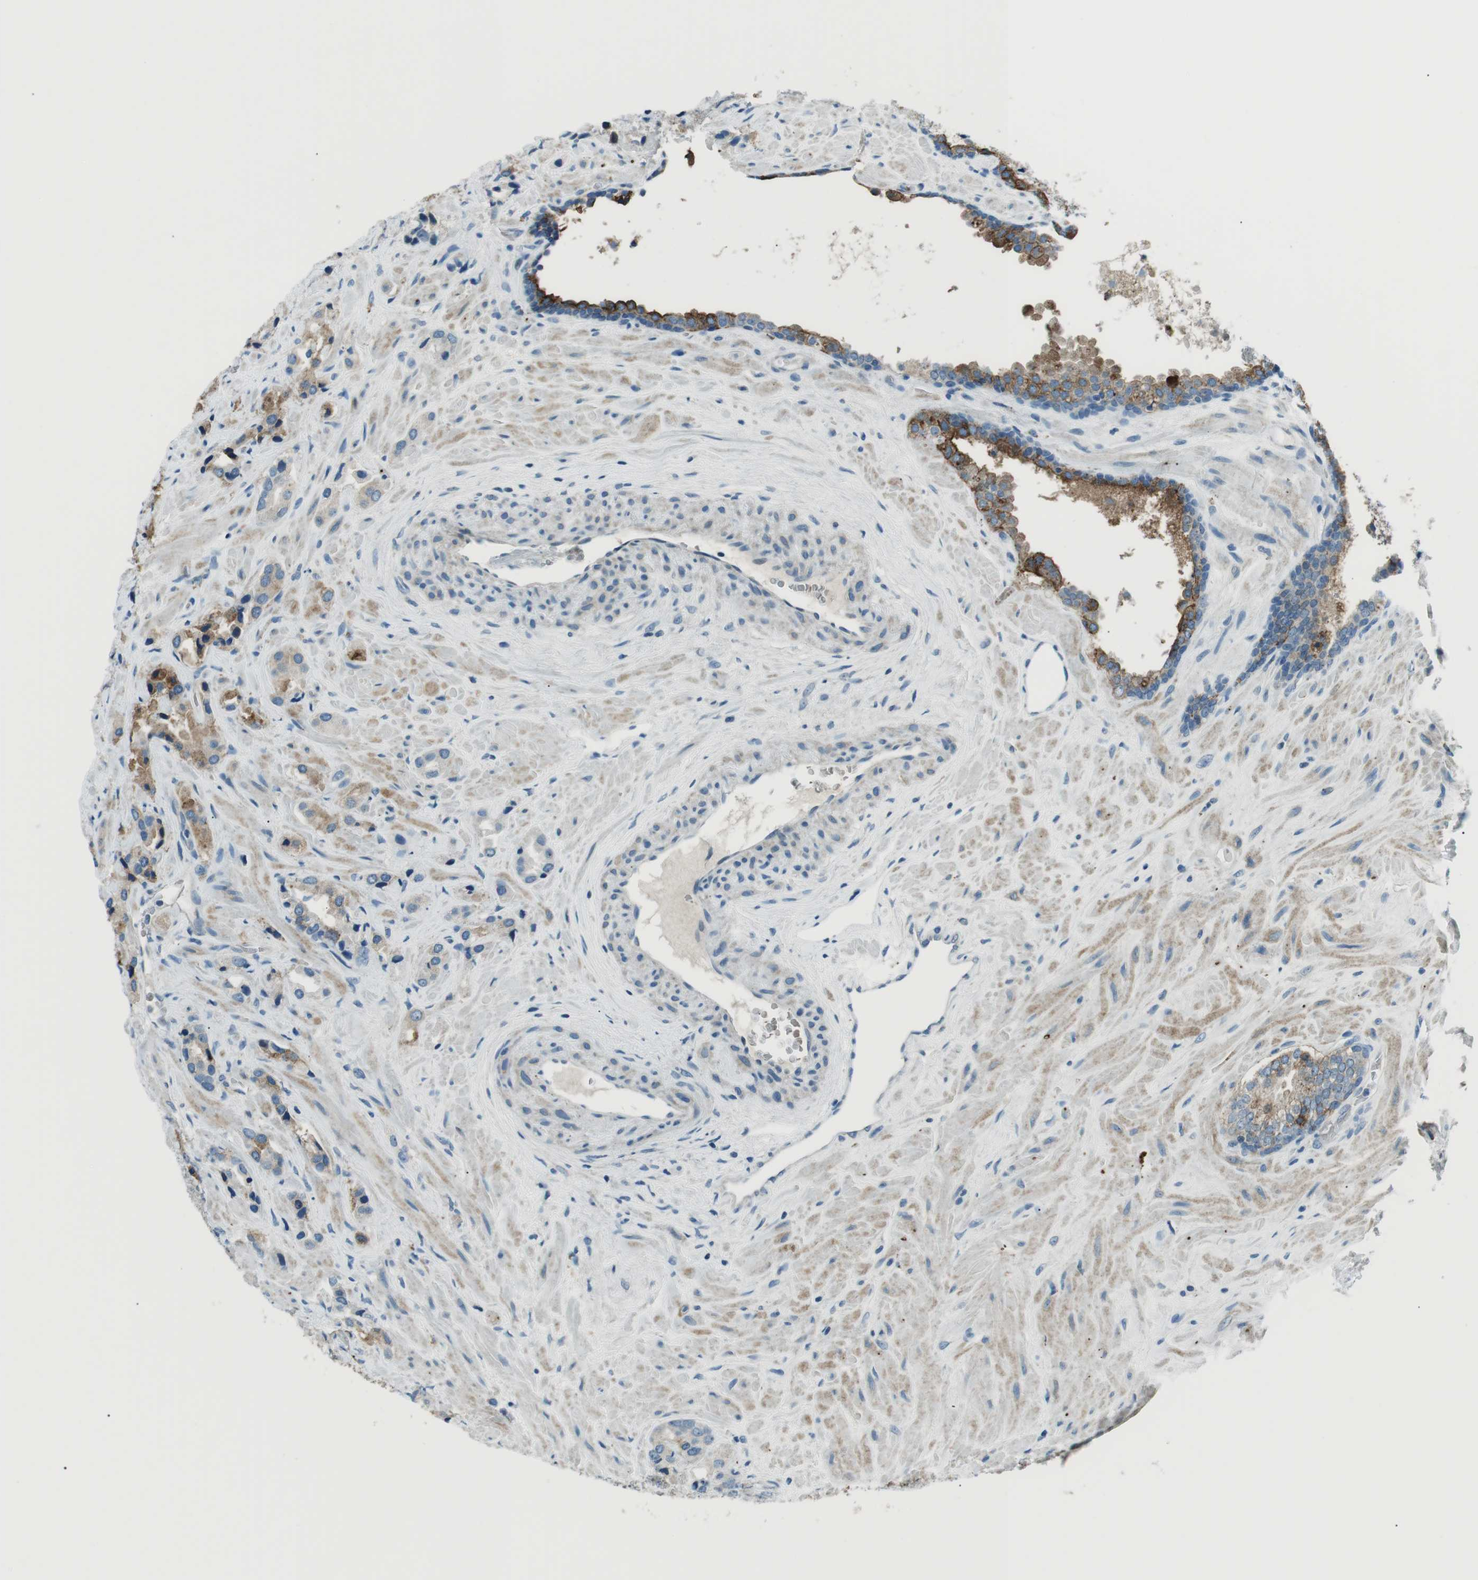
{"staining": {"intensity": "moderate", "quantity": ">75%", "location": "cytoplasmic/membranous"}, "tissue": "prostate cancer", "cell_type": "Tumor cells", "image_type": "cancer", "snomed": [{"axis": "morphology", "description": "Adenocarcinoma, High grade"}, {"axis": "topography", "description": "Prostate"}], "caption": "Tumor cells reveal medium levels of moderate cytoplasmic/membranous positivity in about >75% of cells in human prostate cancer (adenocarcinoma (high-grade)).", "gene": "ST6GAL1", "patient": {"sex": "male", "age": 64}}